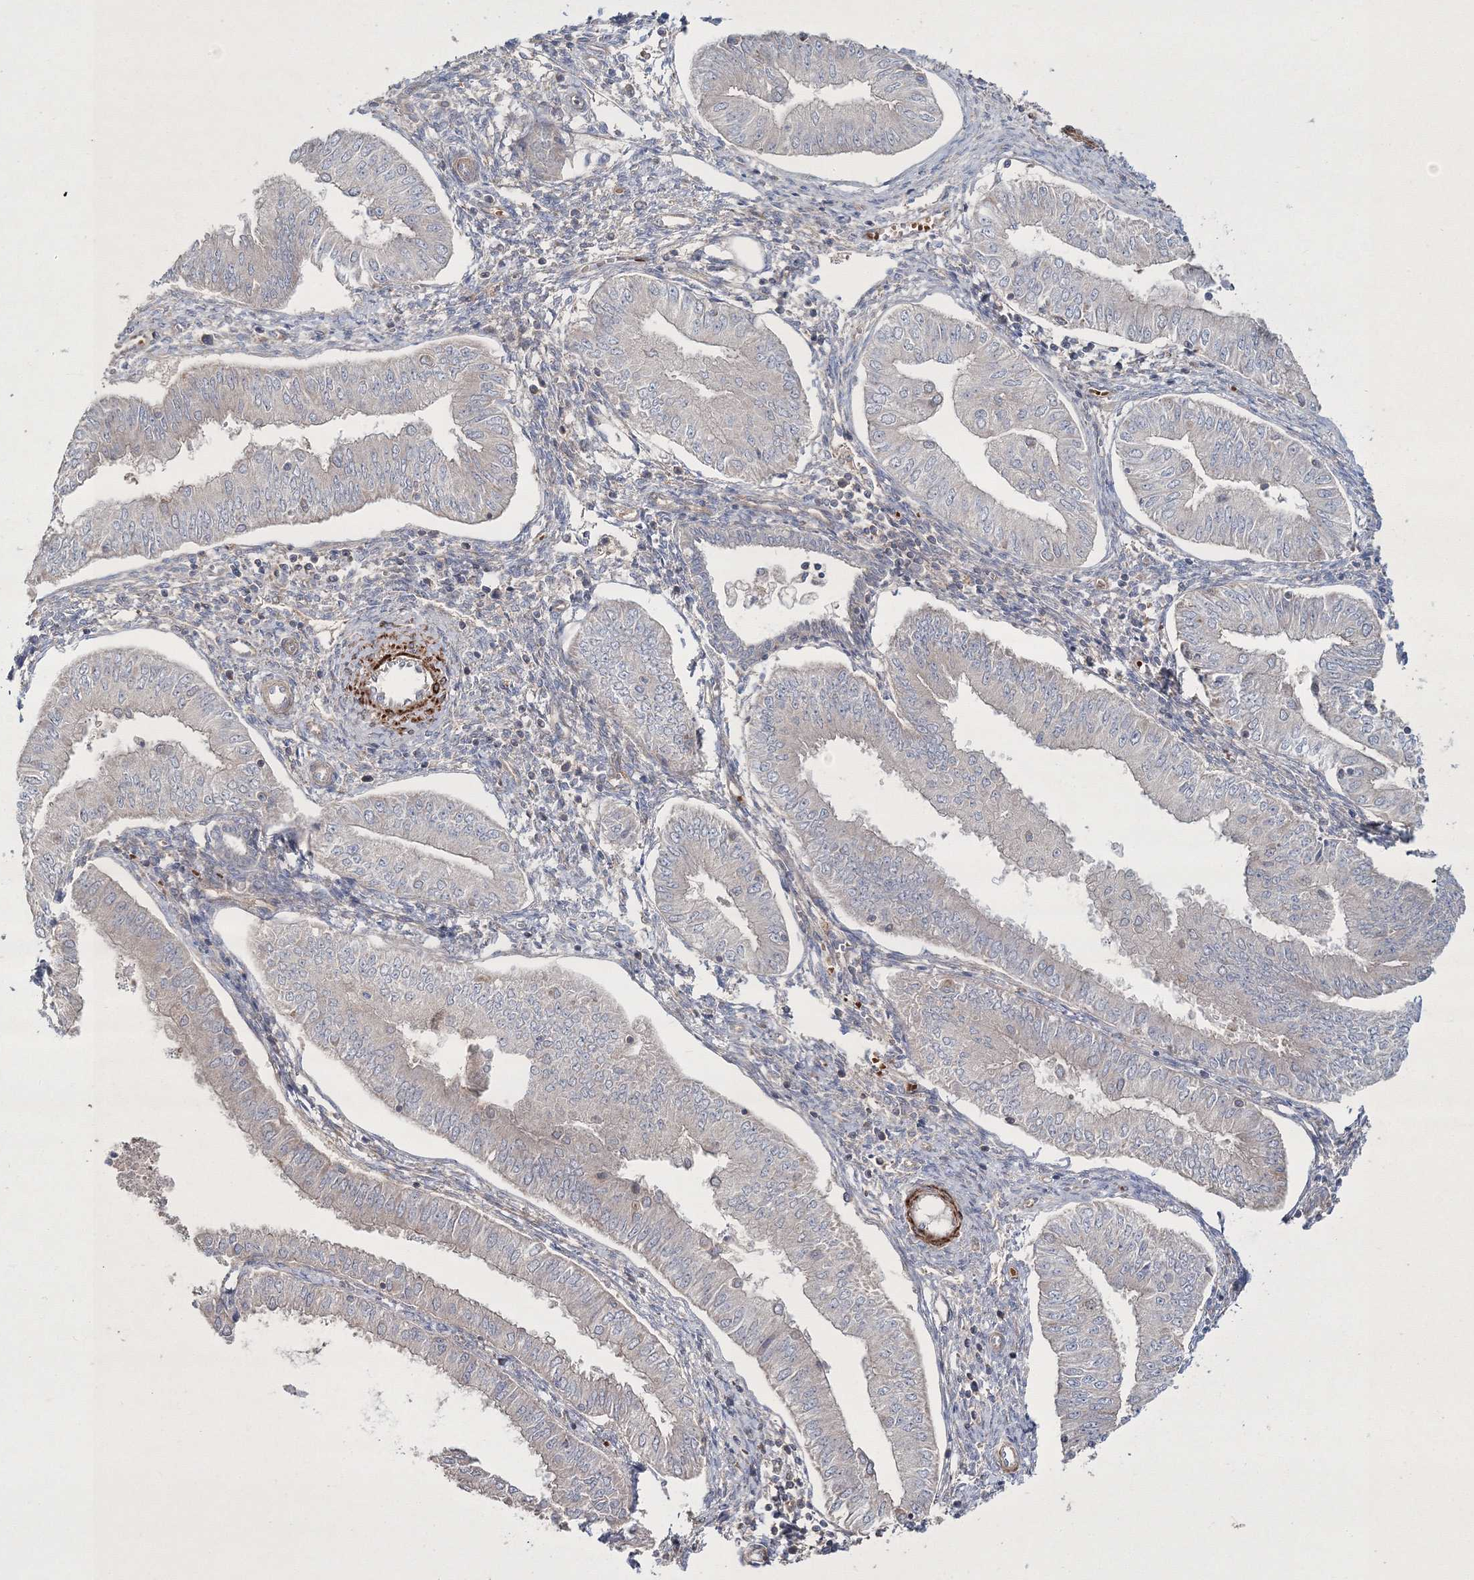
{"staining": {"intensity": "negative", "quantity": "none", "location": "none"}, "tissue": "endometrial cancer", "cell_type": "Tumor cells", "image_type": "cancer", "snomed": [{"axis": "morphology", "description": "Normal tissue, NOS"}, {"axis": "morphology", "description": "Adenocarcinoma, NOS"}, {"axis": "topography", "description": "Endometrium"}], "caption": "Immunohistochemical staining of human endometrial cancer (adenocarcinoma) demonstrates no significant expression in tumor cells.", "gene": "ZSWIM6", "patient": {"sex": "female", "age": 53}}